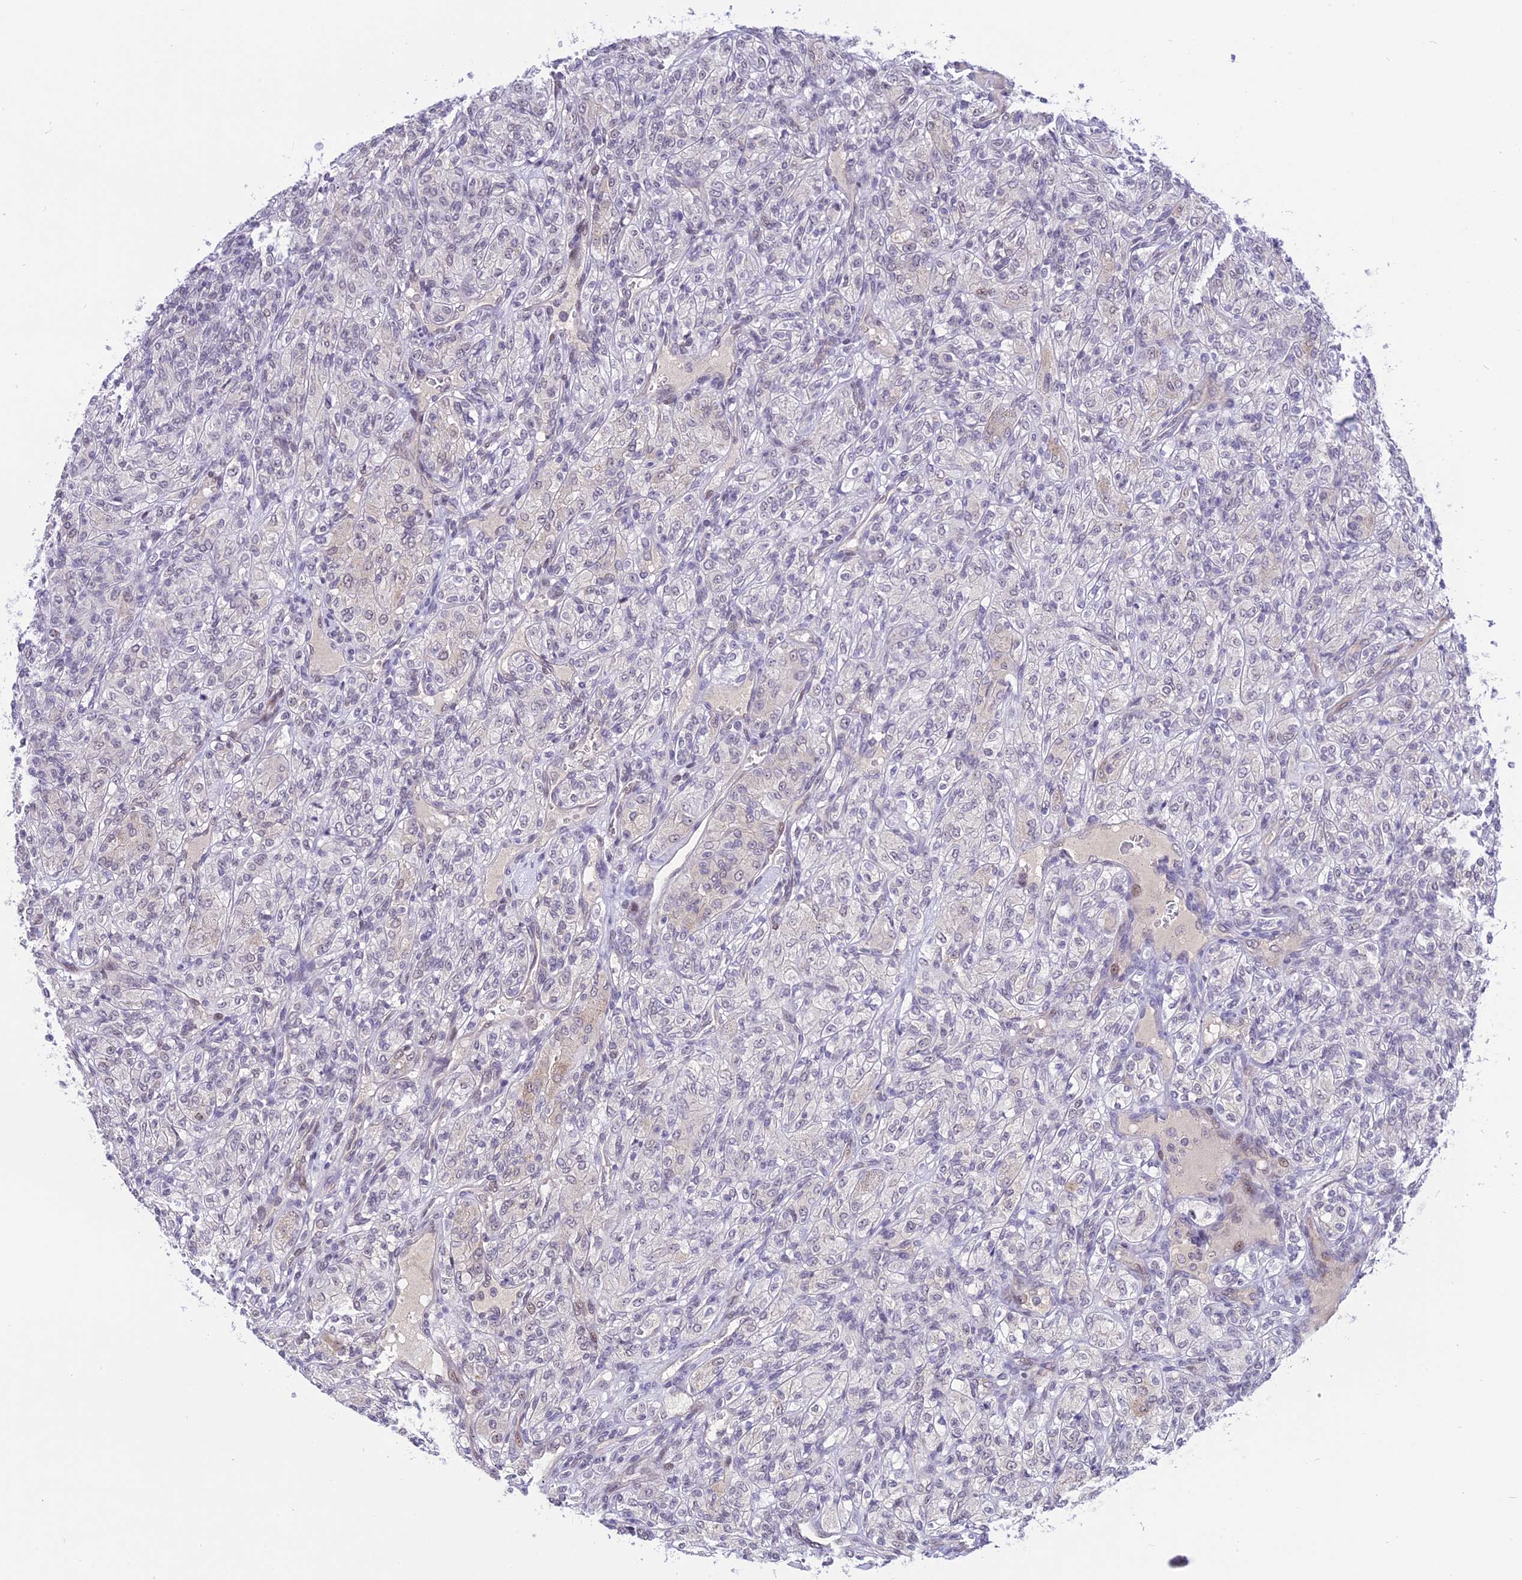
{"staining": {"intensity": "negative", "quantity": "none", "location": "none"}, "tissue": "renal cancer", "cell_type": "Tumor cells", "image_type": "cancer", "snomed": [{"axis": "morphology", "description": "Adenocarcinoma, NOS"}, {"axis": "topography", "description": "Kidney"}], "caption": "Immunohistochemistry (IHC) histopathology image of neoplastic tissue: human renal cancer stained with DAB exhibits no significant protein expression in tumor cells.", "gene": "ZNF837", "patient": {"sex": "male", "age": 77}}